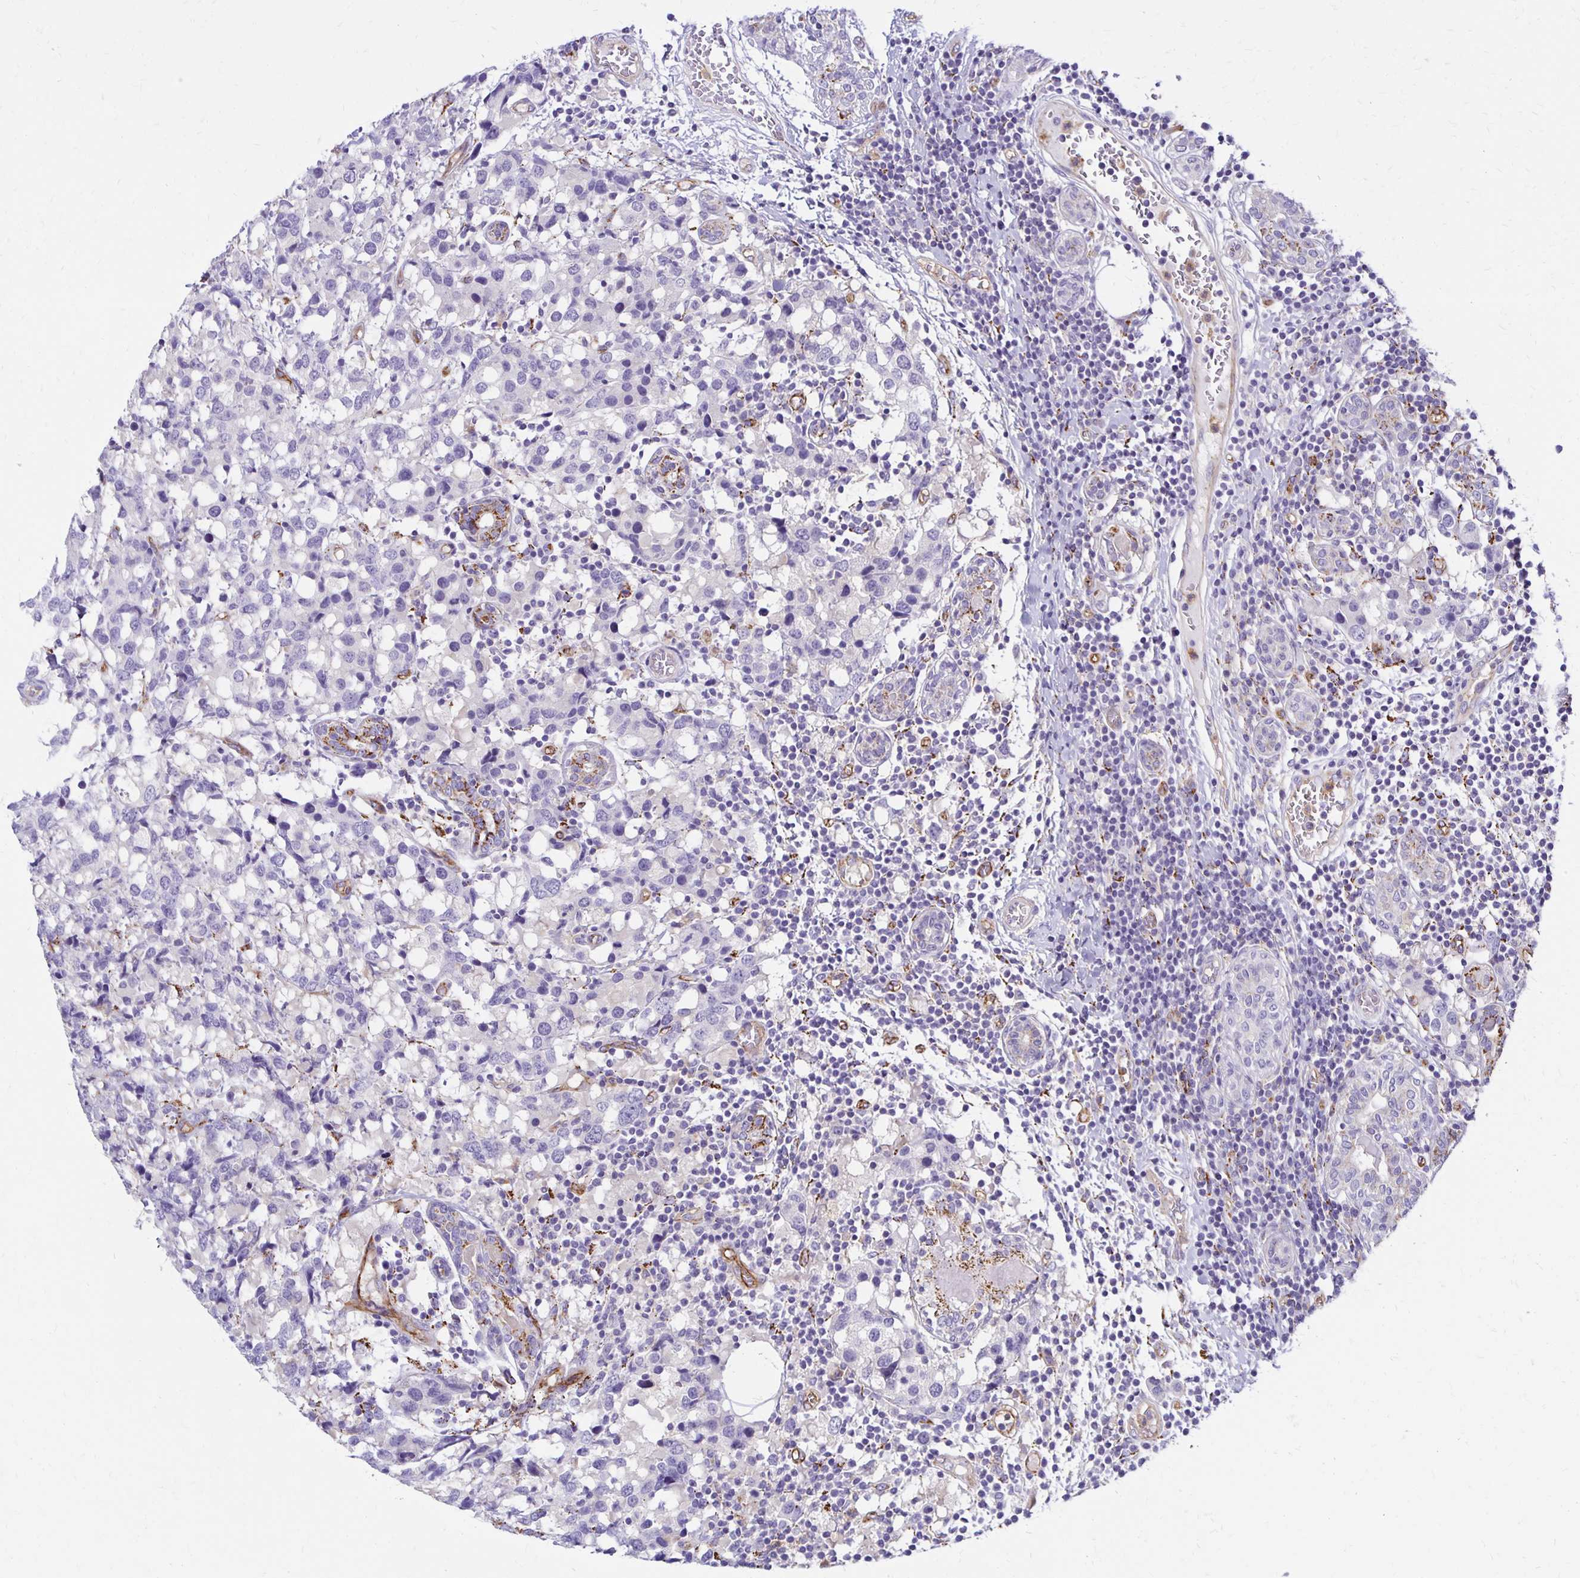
{"staining": {"intensity": "negative", "quantity": "none", "location": "none"}, "tissue": "breast cancer", "cell_type": "Tumor cells", "image_type": "cancer", "snomed": [{"axis": "morphology", "description": "Lobular carcinoma"}, {"axis": "topography", "description": "Breast"}], "caption": "This micrograph is of breast cancer stained with IHC to label a protein in brown with the nuclei are counter-stained blue. There is no expression in tumor cells.", "gene": "TTYH1", "patient": {"sex": "female", "age": 59}}